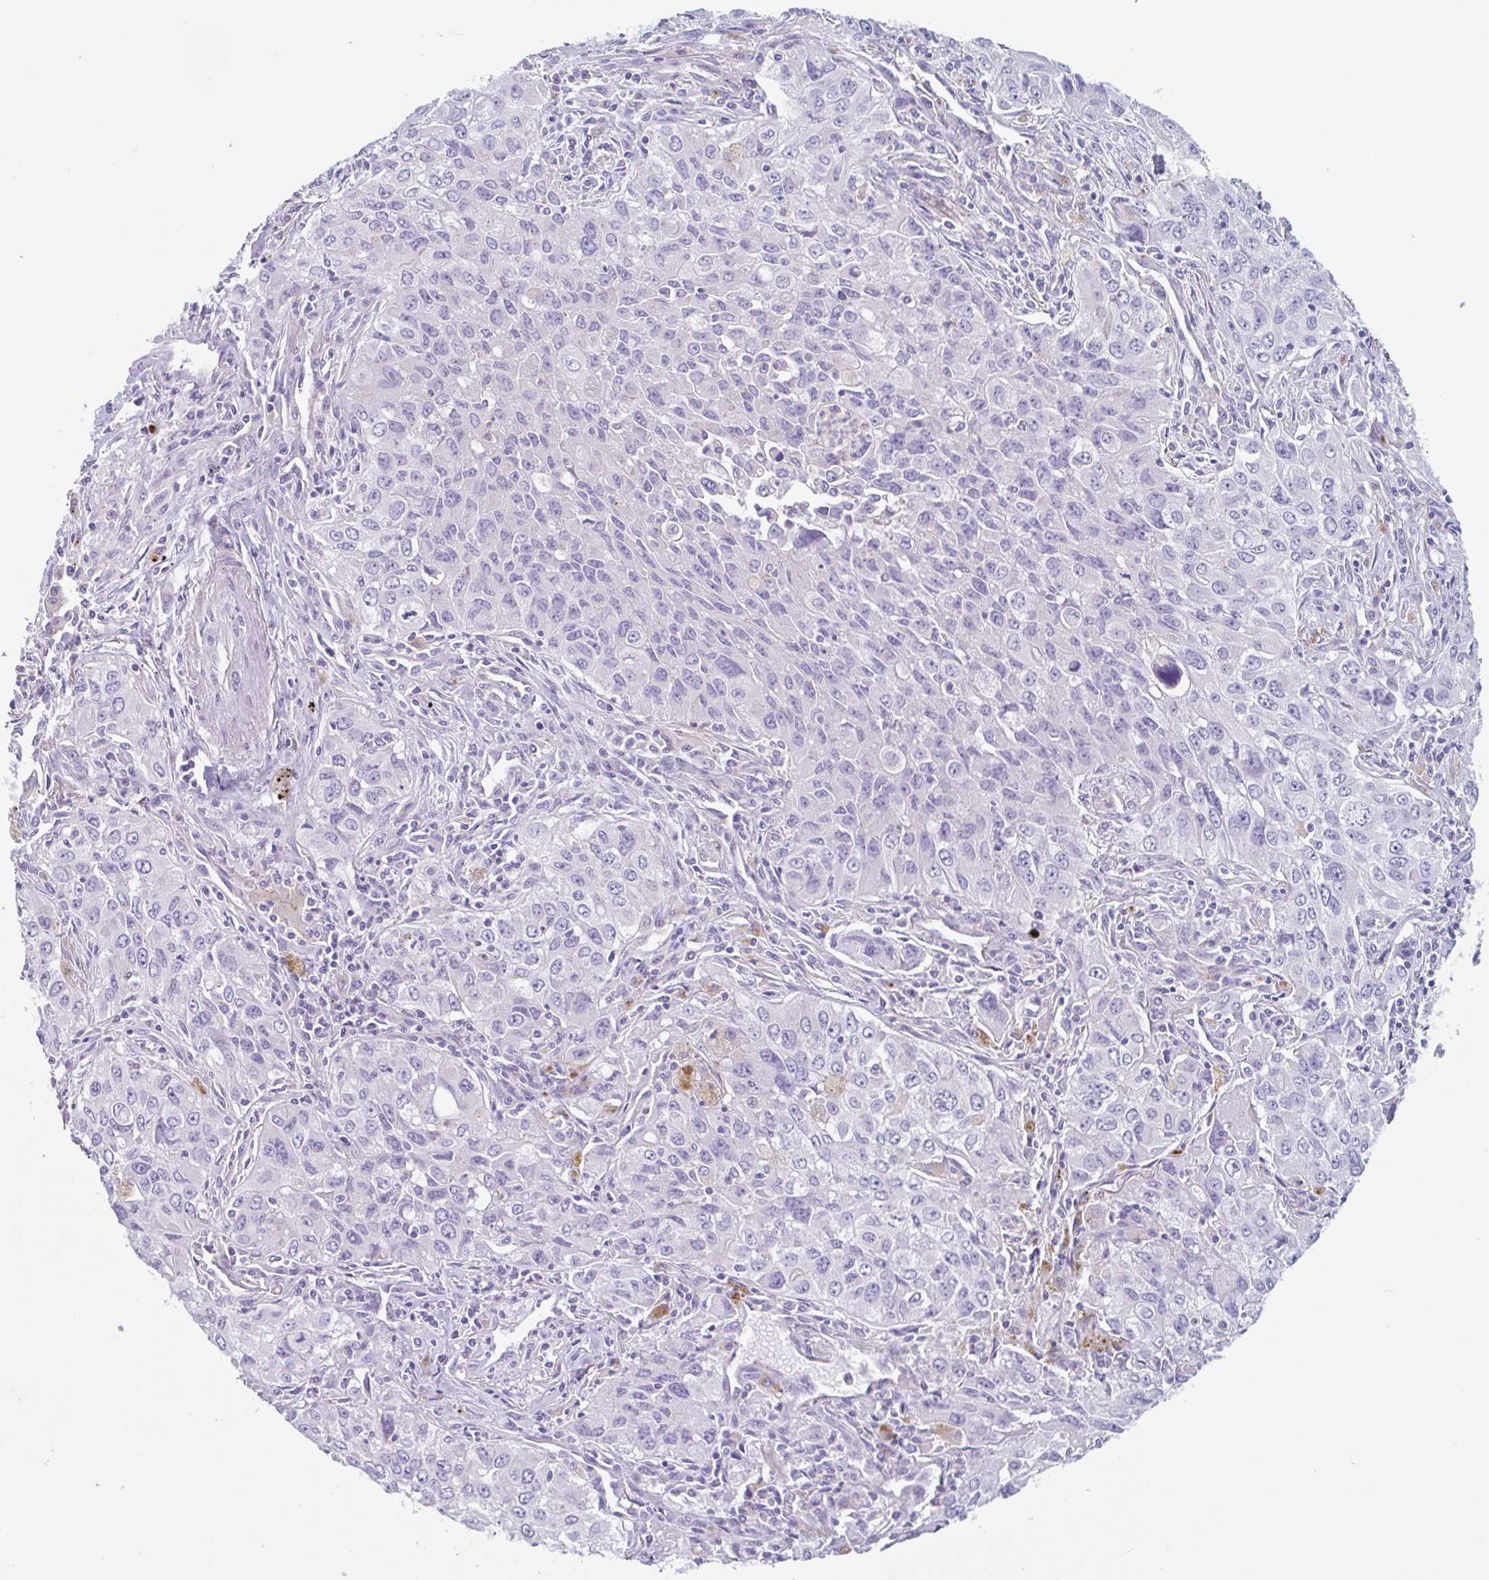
{"staining": {"intensity": "negative", "quantity": "none", "location": "none"}, "tissue": "lung cancer", "cell_type": "Tumor cells", "image_type": "cancer", "snomed": [{"axis": "morphology", "description": "Adenocarcinoma, NOS"}, {"axis": "morphology", "description": "Adenocarcinoma, metastatic, NOS"}, {"axis": "topography", "description": "Lymph node"}, {"axis": "topography", "description": "Lung"}], "caption": "High magnification brightfield microscopy of lung cancer stained with DAB (3,3'-diaminobenzidine) (brown) and counterstained with hematoxylin (blue): tumor cells show no significant positivity. (DAB (3,3'-diaminobenzidine) immunohistochemistry visualized using brightfield microscopy, high magnification).", "gene": "LENG9", "patient": {"sex": "female", "age": 42}}